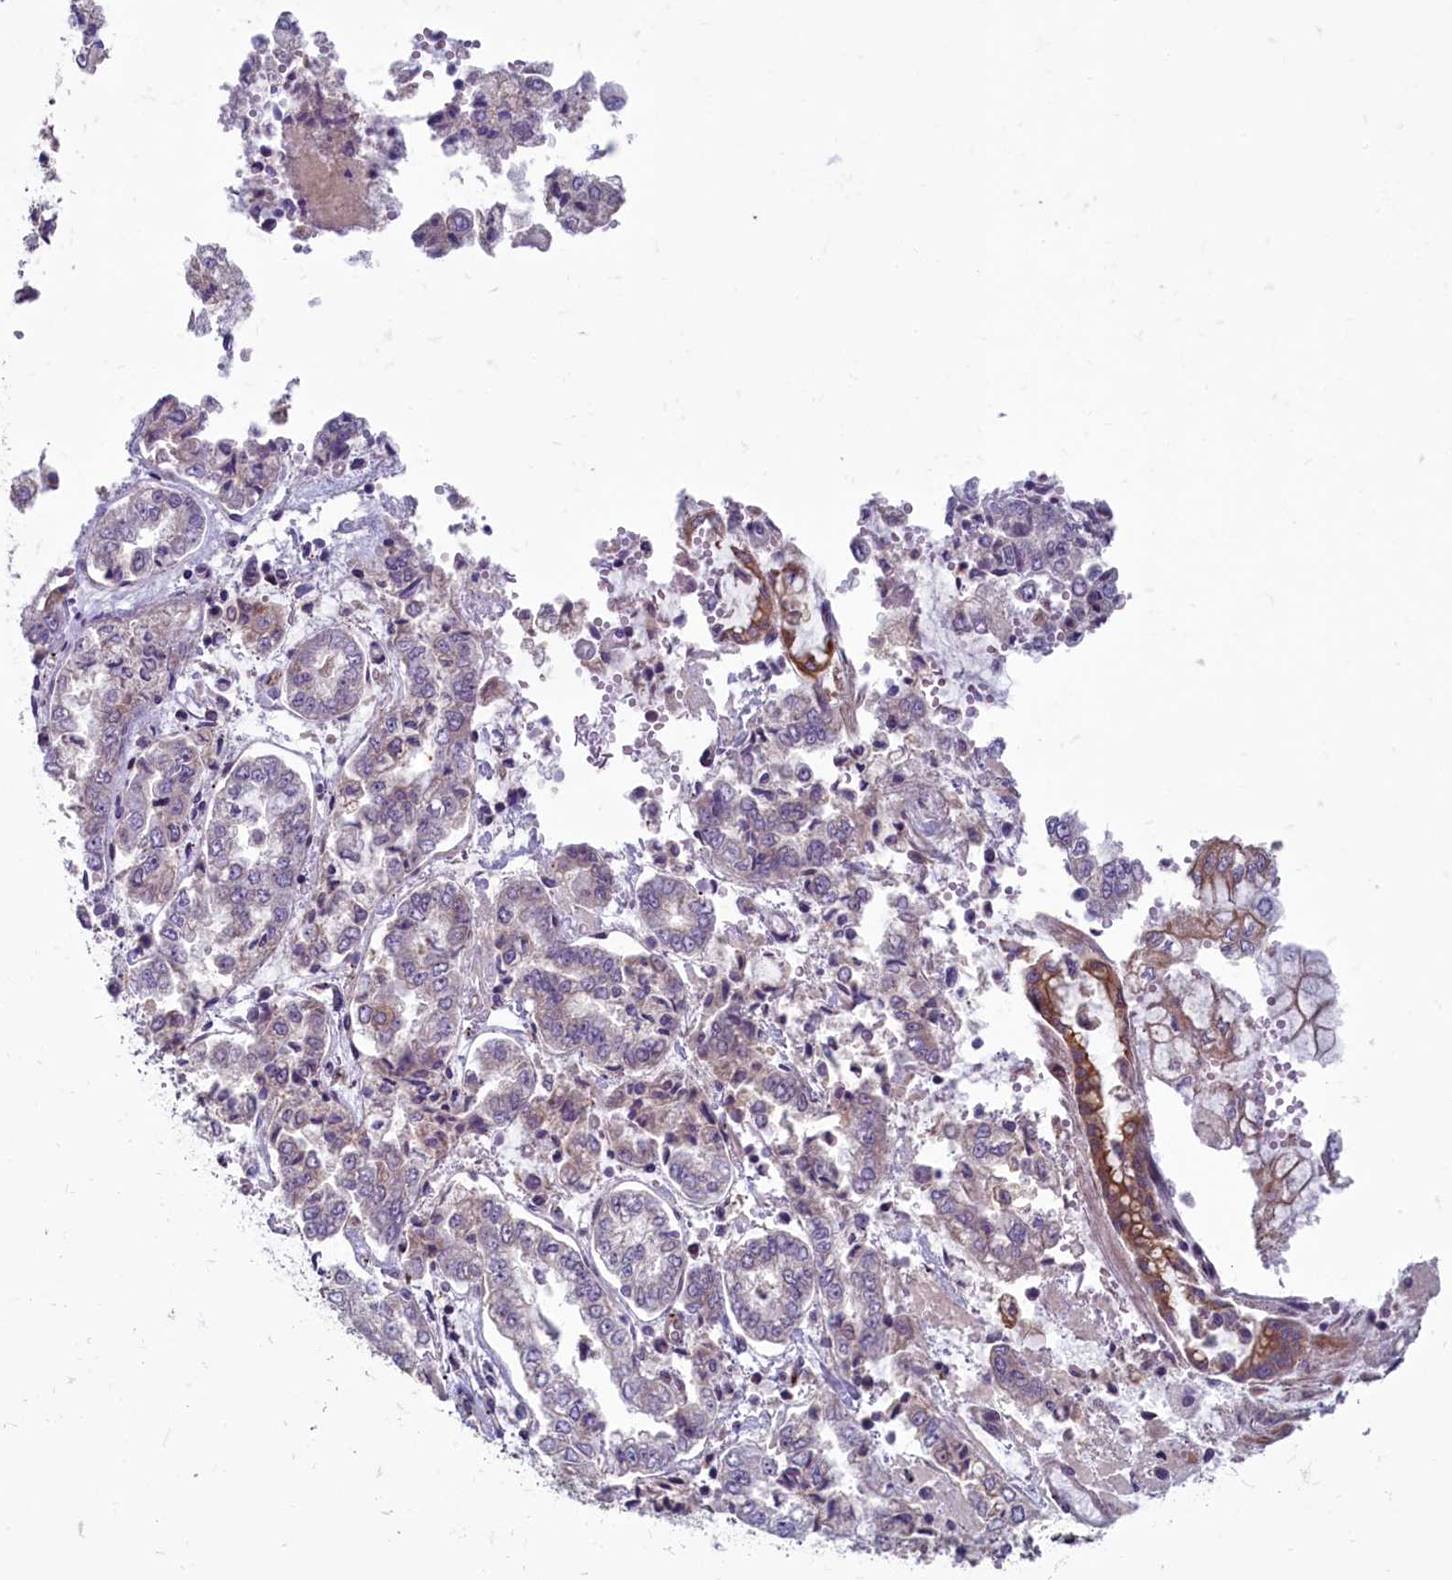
{"staining": {"intensity": "negative", "quantity": "none", "location": "none"}, "tissue": "stomach cancer", "cell_type": "Tumor cells", "image_type": "cancer", "snomed": [{"axis": "morphology", "description": "Adenocarcinoma, NOS"}, {"axis": "topography", "description": "Stomach"}], "caption": "A histopathology image of human stomach cancer (adenocarcinoma) is negative for staining in tumor cells.", "gene": "ANKRD39", "patient": {"sex": "male", "age": 76}}